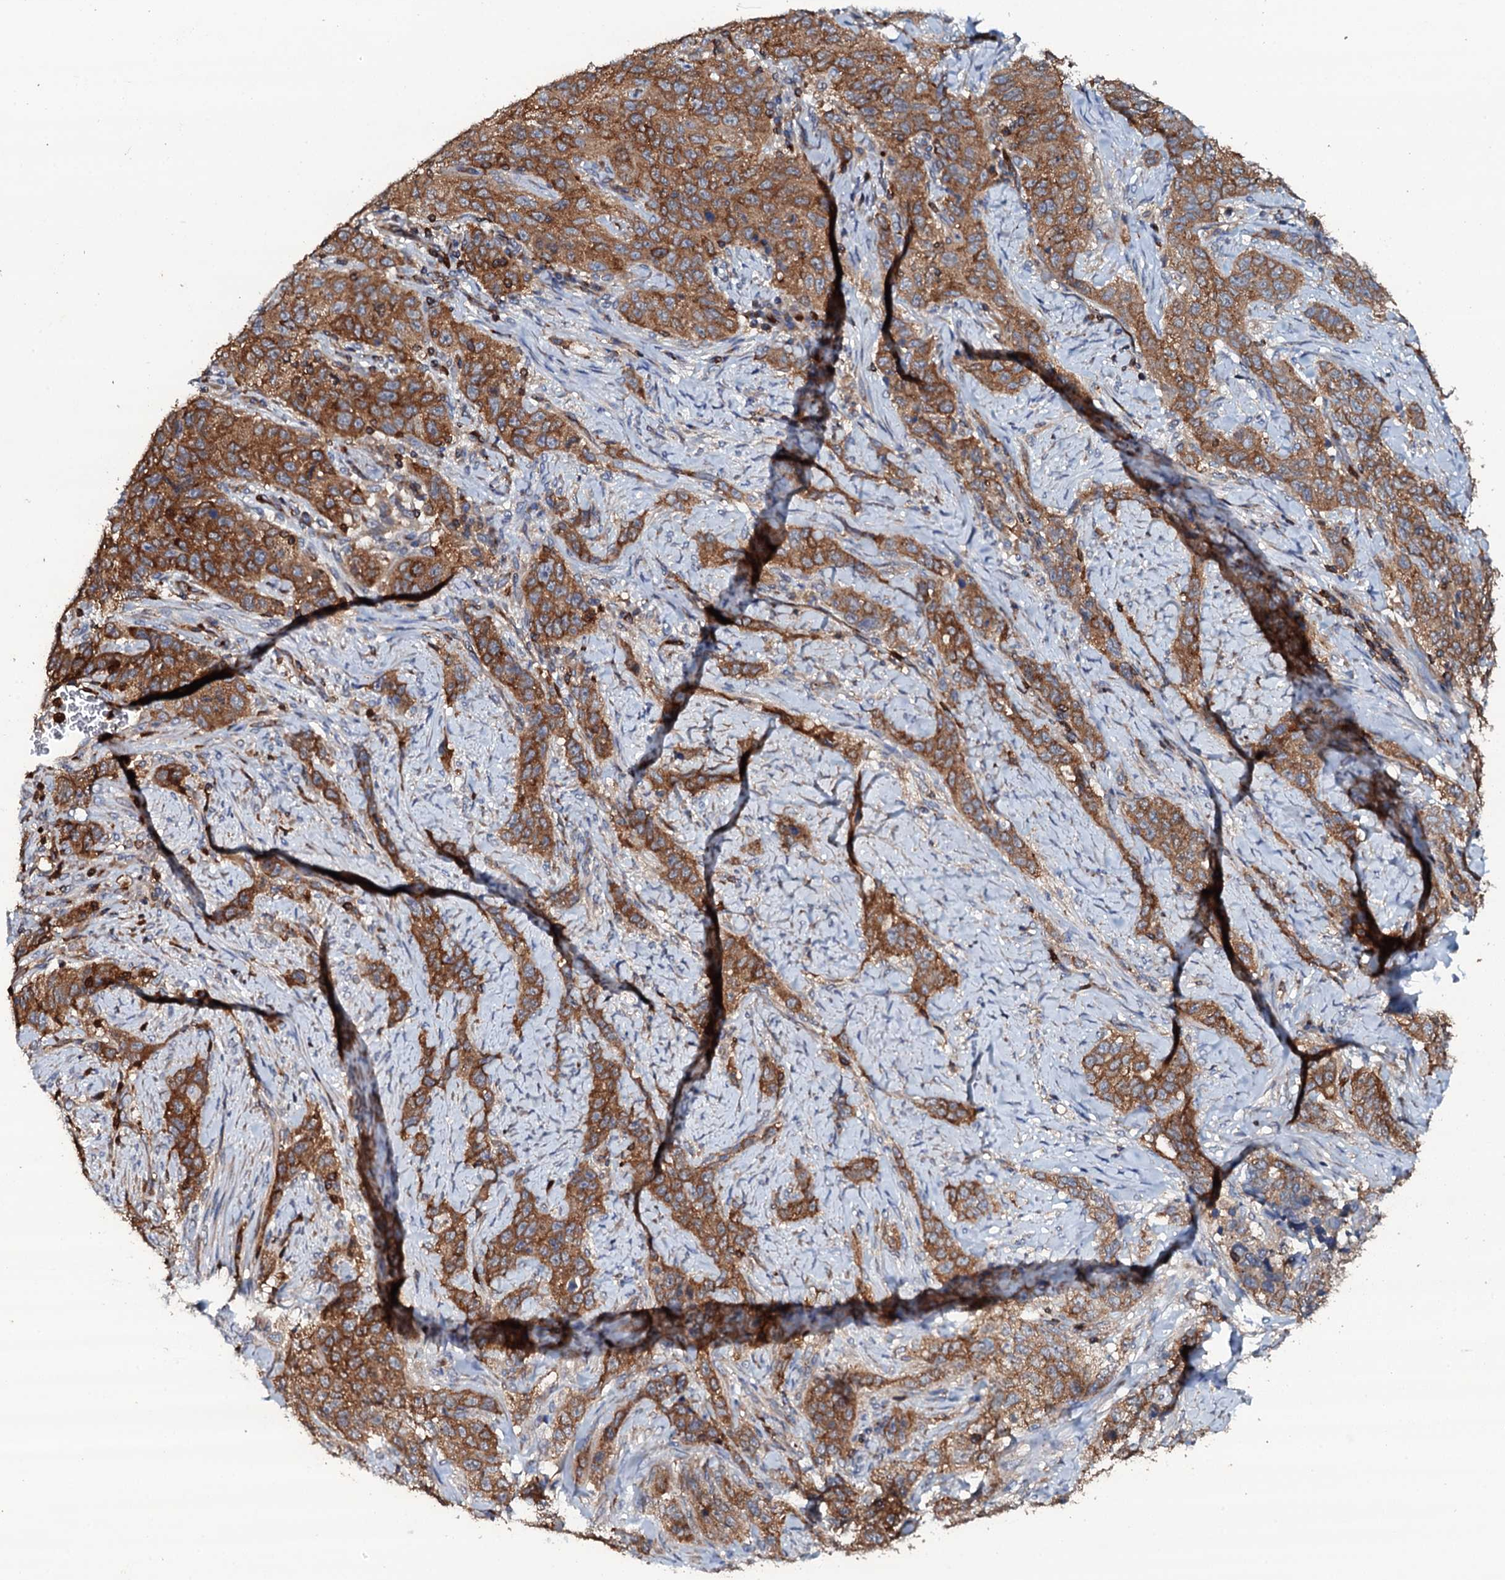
{"staining": {"intensity": "strong", "quantity": ">75%", "location": "cytoplasmic/membranous"}, "tissue": "stomach cancer", "cell_type": "Tumor cells", "image_type": "cancer", "snomed": [{"axis": "morphology", "description": "Adenocarcinoma, NOS"}, {"axis": "topography", "description": "Stomach"}], "caption": "Immunohistochemistry (IHC) (DAB (3,3'-diaminobenzidine)) staining of human stomach cancer reveals strong cytoplasmic/membranous protein expression in about >75% of tumor cells. The staining was performed using DAB, with brown indicating positive protein expression. Nuclei are stained blue with hematoxylin.", "gene": "GRK2", "patient": {"sex": "male", "age": 48}}